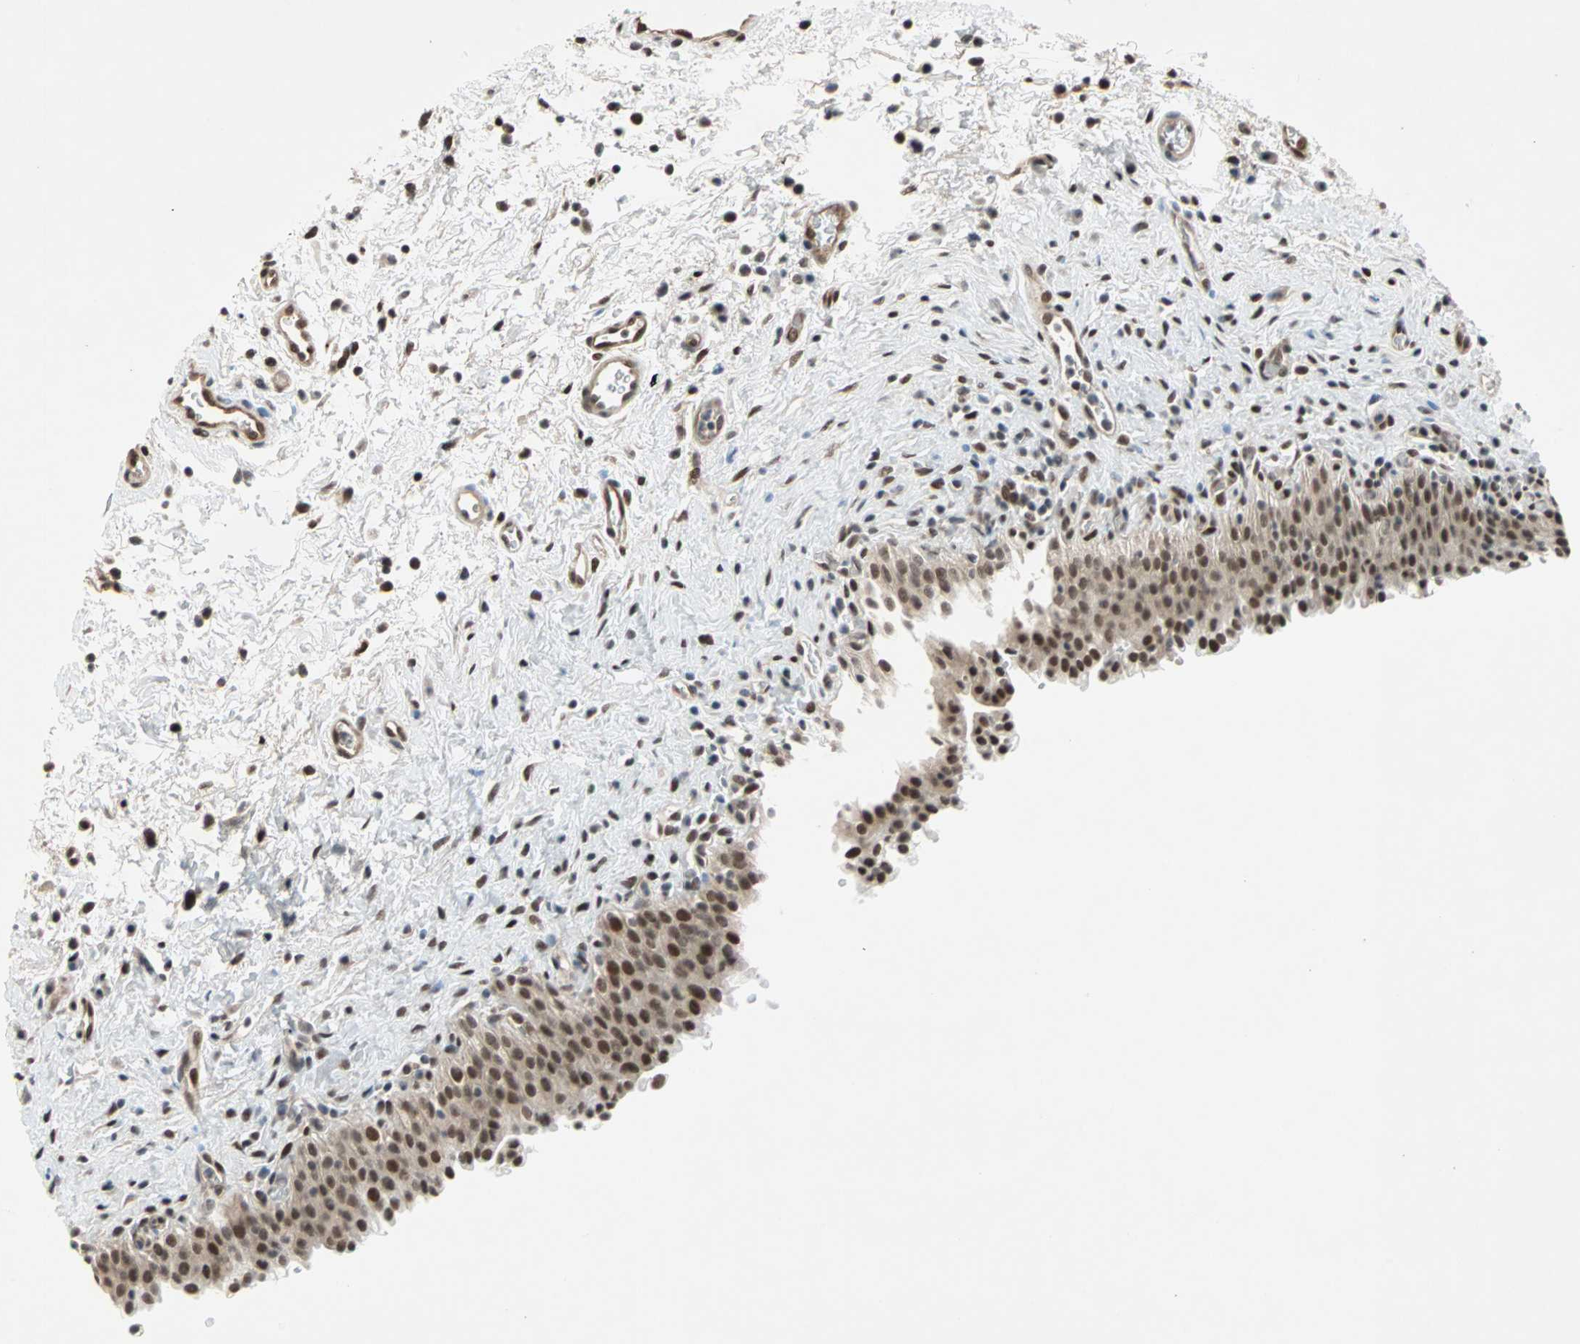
{"staining": {"intensity": "strong", "quantity": ">75%", "location": "cytoplasmic/membranous,nuclear"}, "tissue": "urinary bladder", "cell_type": "Urothelial cells", "image_type": "normal", "snomed": [{"axis": "morphology", "description": "Normal tissue, NOS"}, {"axis": "topography", "description": "Urinary bladder"}], "caption": "Urothelial cells exhibit high levels of strong cytoplasmic/membranous,nuclear positivity in approximately >75% of cells in normal human urinary bladder. (DAB (3,3'-diaminobenzidine) IHC with brightfield microscopy, high magnification).", "gene": "WWTR1", "patient": {"sex": "male", "age": 51}}